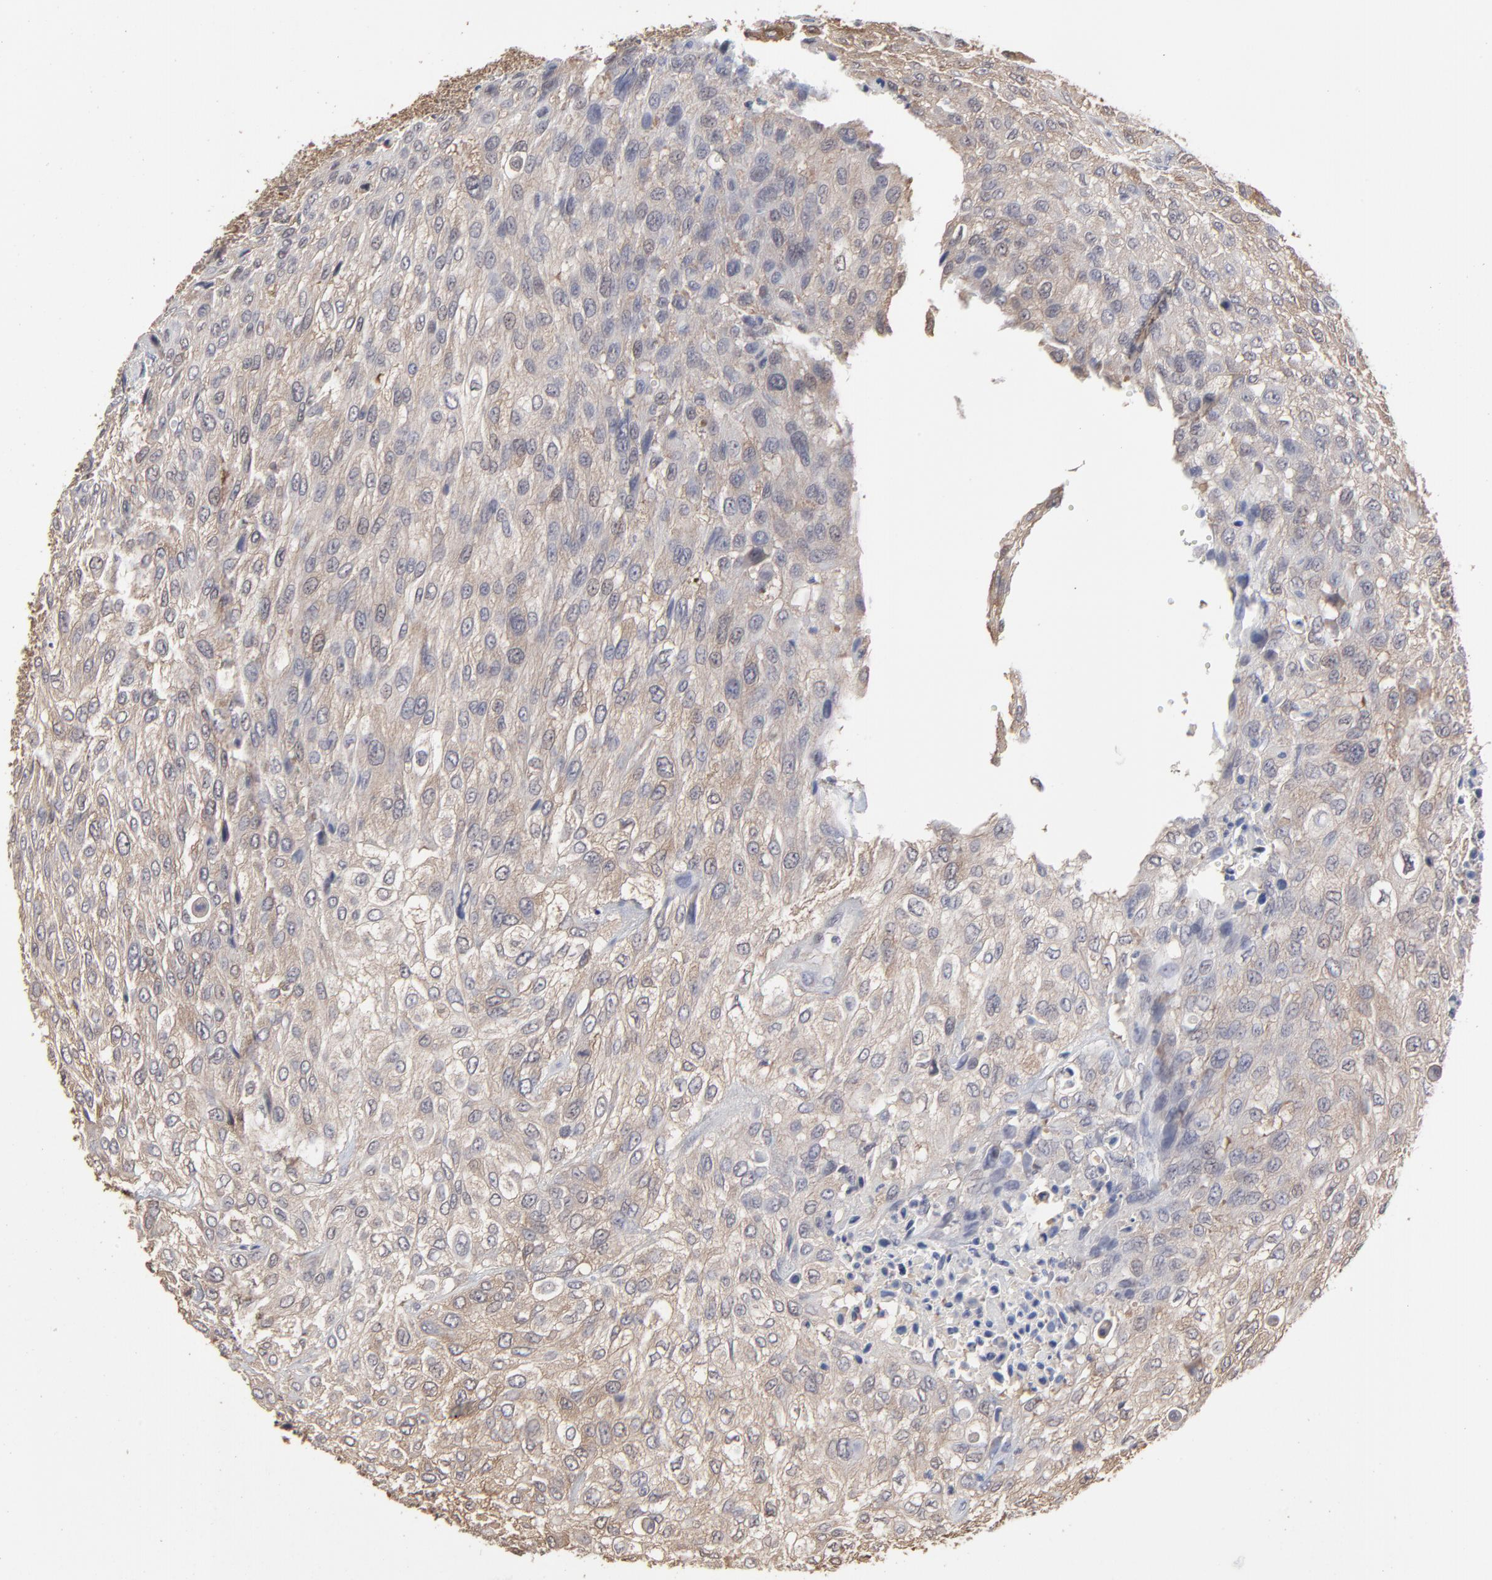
{"staining": {"intensity": "weak", "quantity": ">75%", "location": "cytoplasmic/membranous"}, "tissue": "urothelial cancer", "cell_type": "Tumor cells", "image_type": "cancer", "snomed": [{"axis": "morphology", "description": "Urothelial carcinoma, High grade"}, {"axis": "topography", "description": "Urinary bladder"}], "caption": "Urothelial cancer was stained to show a protein in brown. There is low levels of weak cytoplasmic/membranous expression in about >75% of tumor cells. The staining was performed using DAB (3,3'-diaminobenzidine) to visualize the protein expression in brown, while the nuclei were stained in blue with hematoxylin (Magnification: 20x).", "gene": "CCT2", "patient": {"sex": "male", "age": 57}}